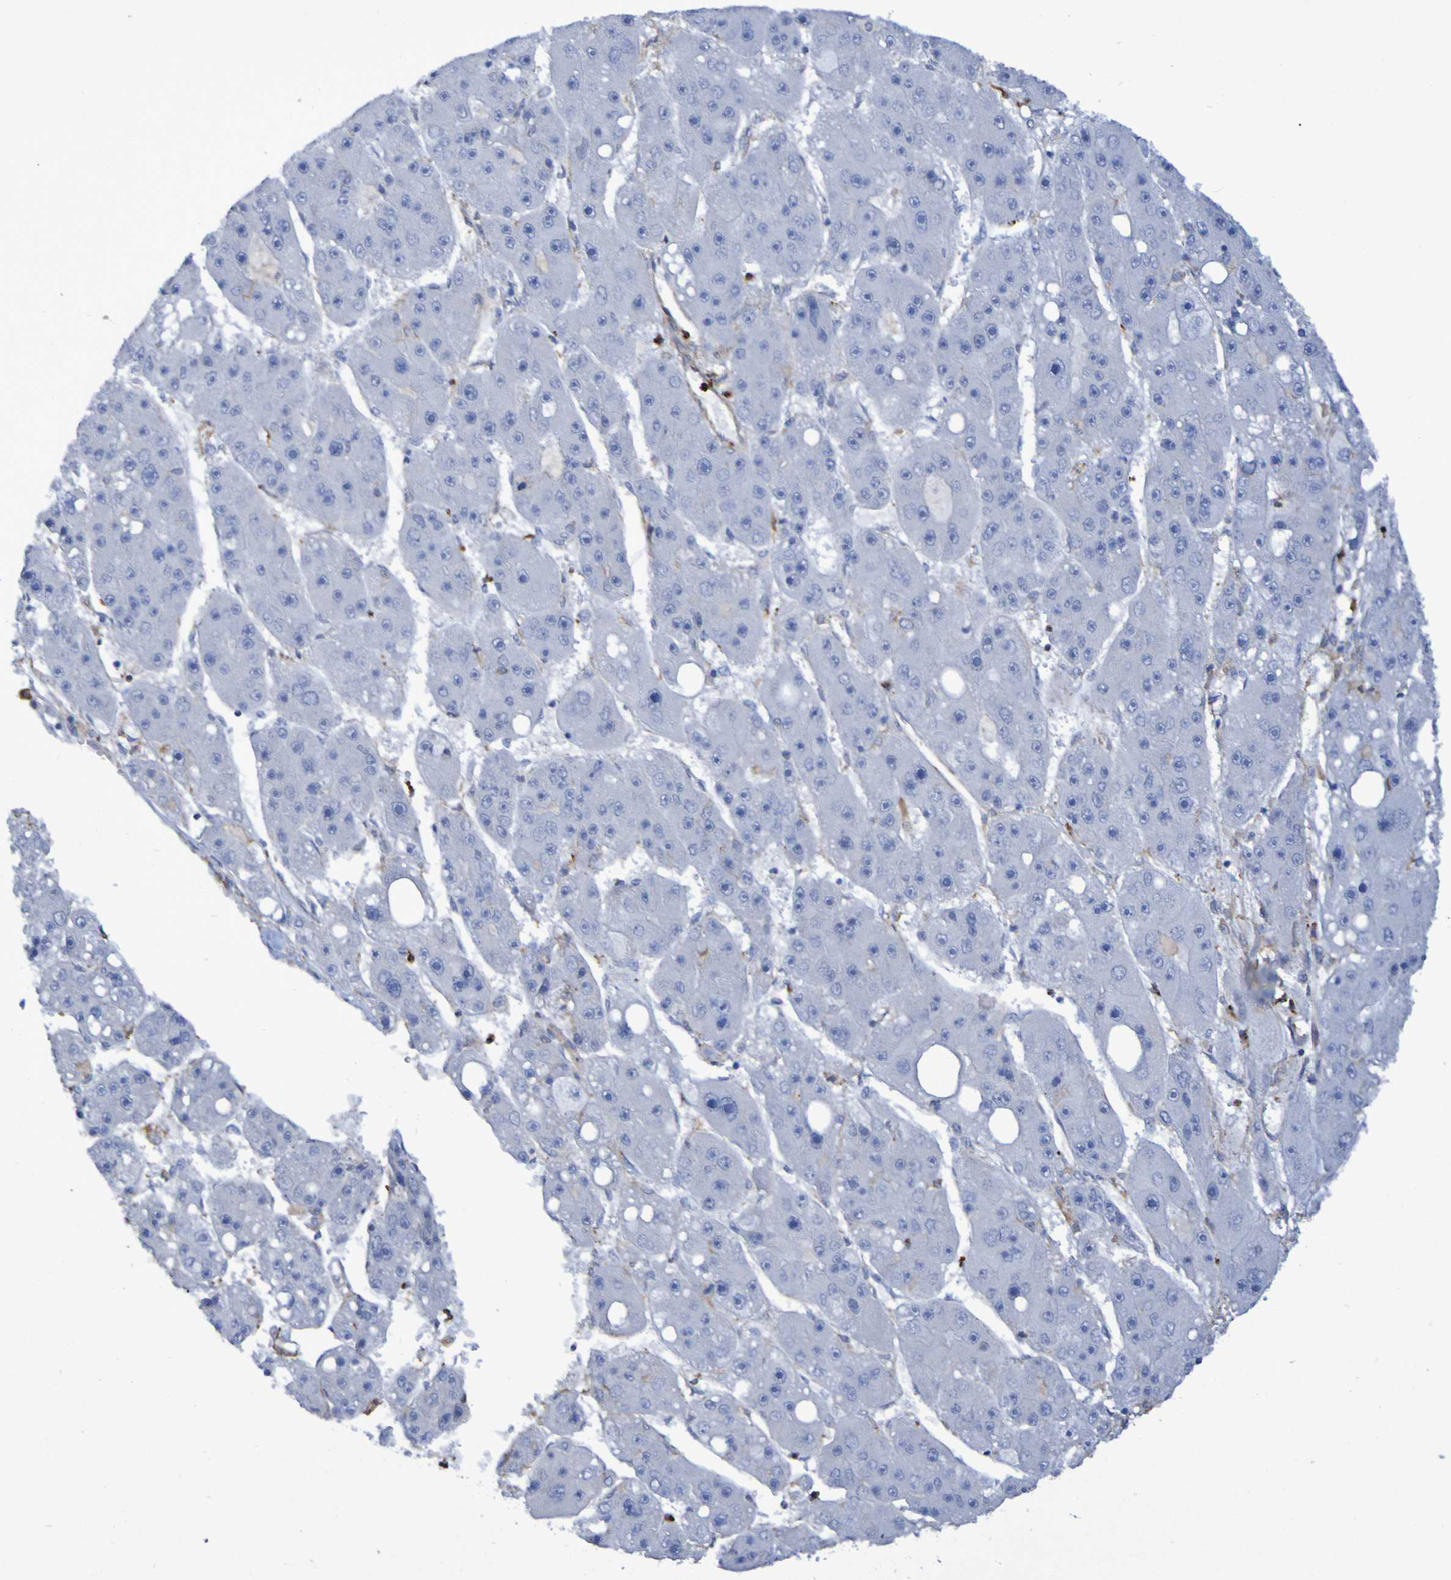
{"staining": {"intensity": "negative", "quantity": "none", "location": "none"}, "tissue": "liver cancer", "cell_type": "Tumor cells", "image_type": "cancer", "snomed": [{"axis": "morphology", "description": "Carcinoma, Hepatocellular, NOS"}, {"axis": "topography", "description": "Liver"}], "caption": "This is an immunohistochemistry (IHC) histopathology image of human hepatocellular carcinoma (liver). There is no expression in tumor cells.", "gene": "SCRG1", "patient": {"sex": "female", "age": 61}}